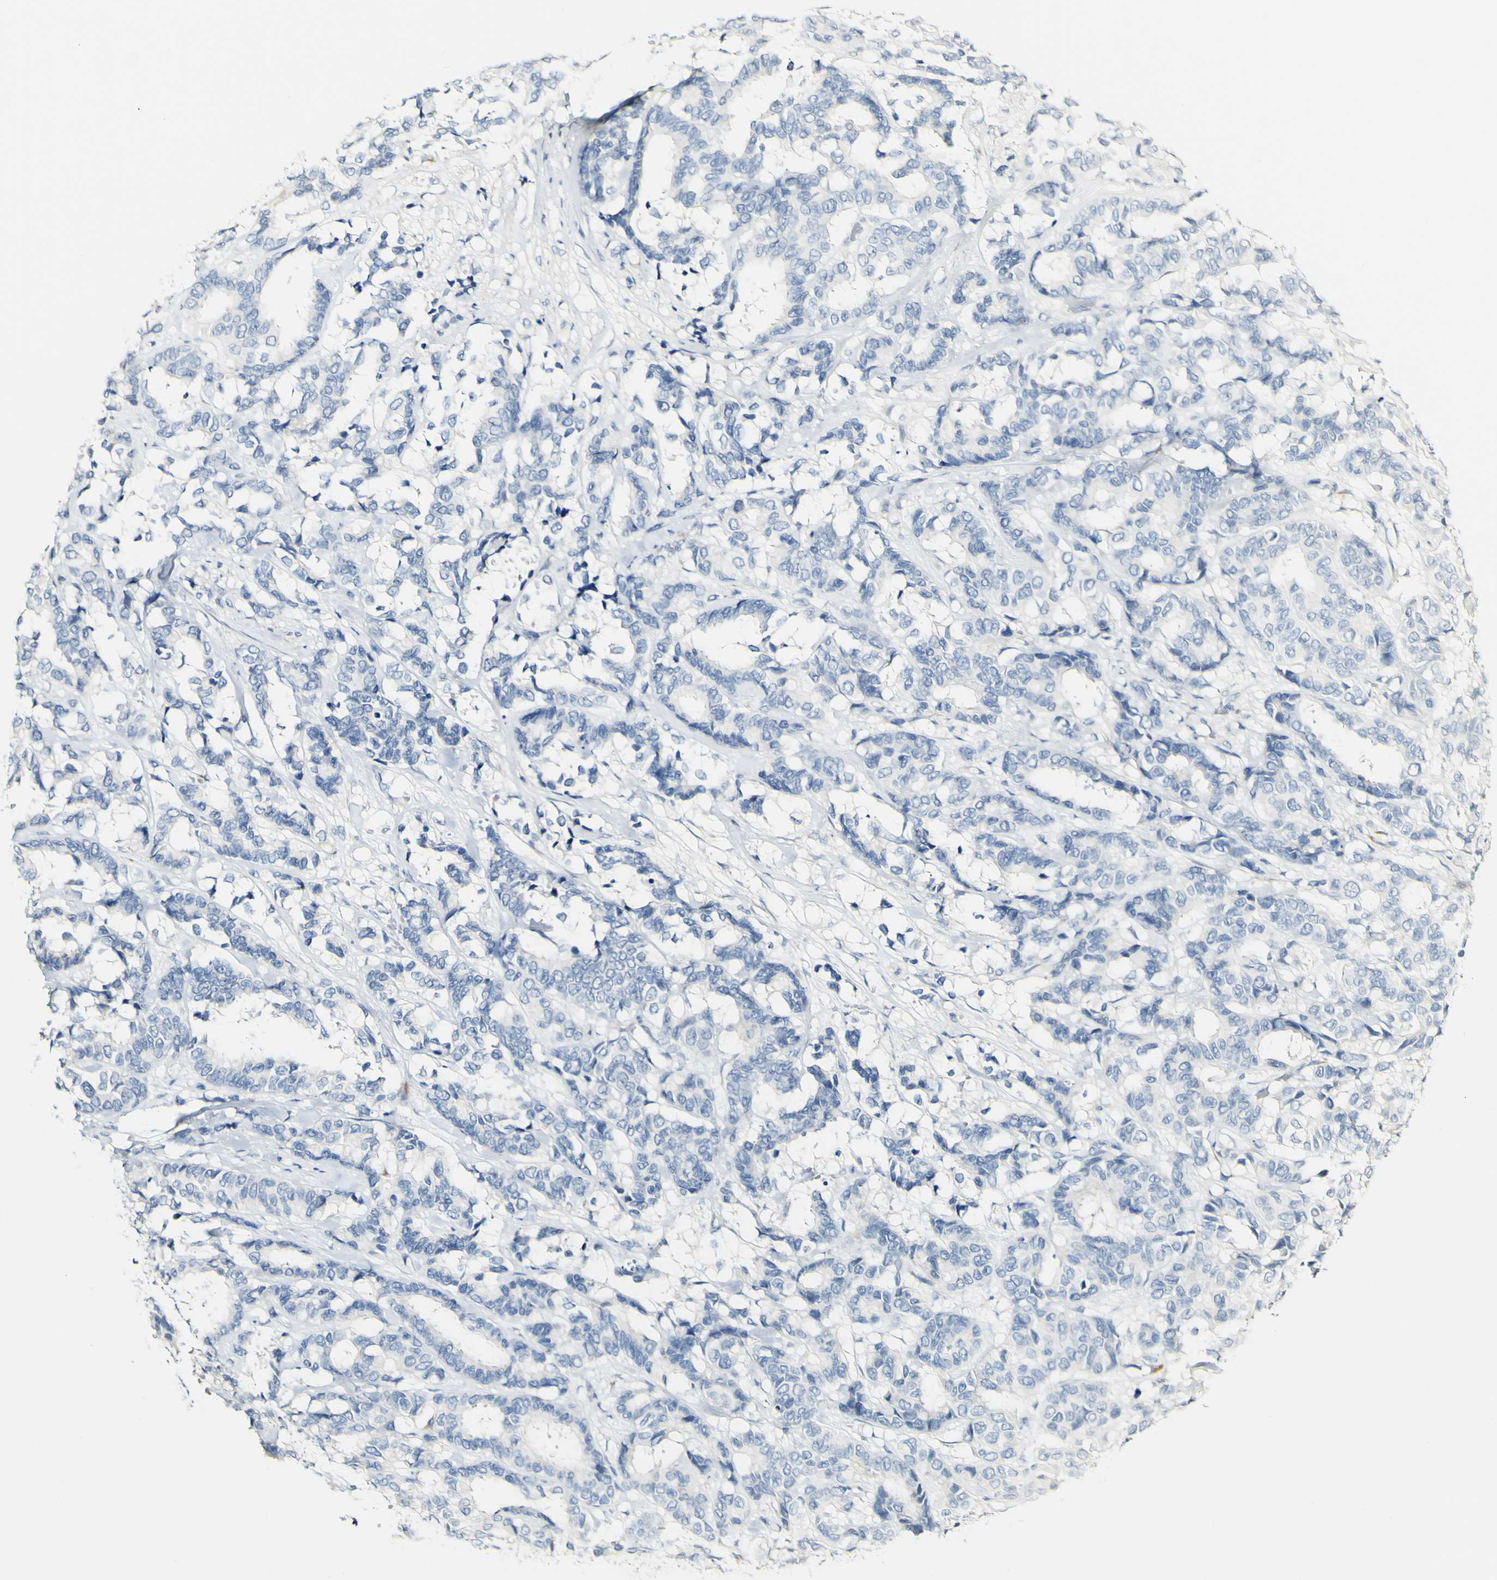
{"staining": {"intensity": "negative", "quantity": "none", "location": "none"}, "tissue": "breast cancer", "cell_type": "Tumor cells", "image_type": "cancer", "snomed": [{"axis": "morphology", "description": "Duct carcinoma"}, {"axis": "topography", "description": "Breast"}], "caption": "Infiltrating ductal carcinoma (breast) was stained to show a protein in brown. There is no significant staining in tumor cells.", "gene": "FMO3", "patient": {"sex": "female", "age": 87}}